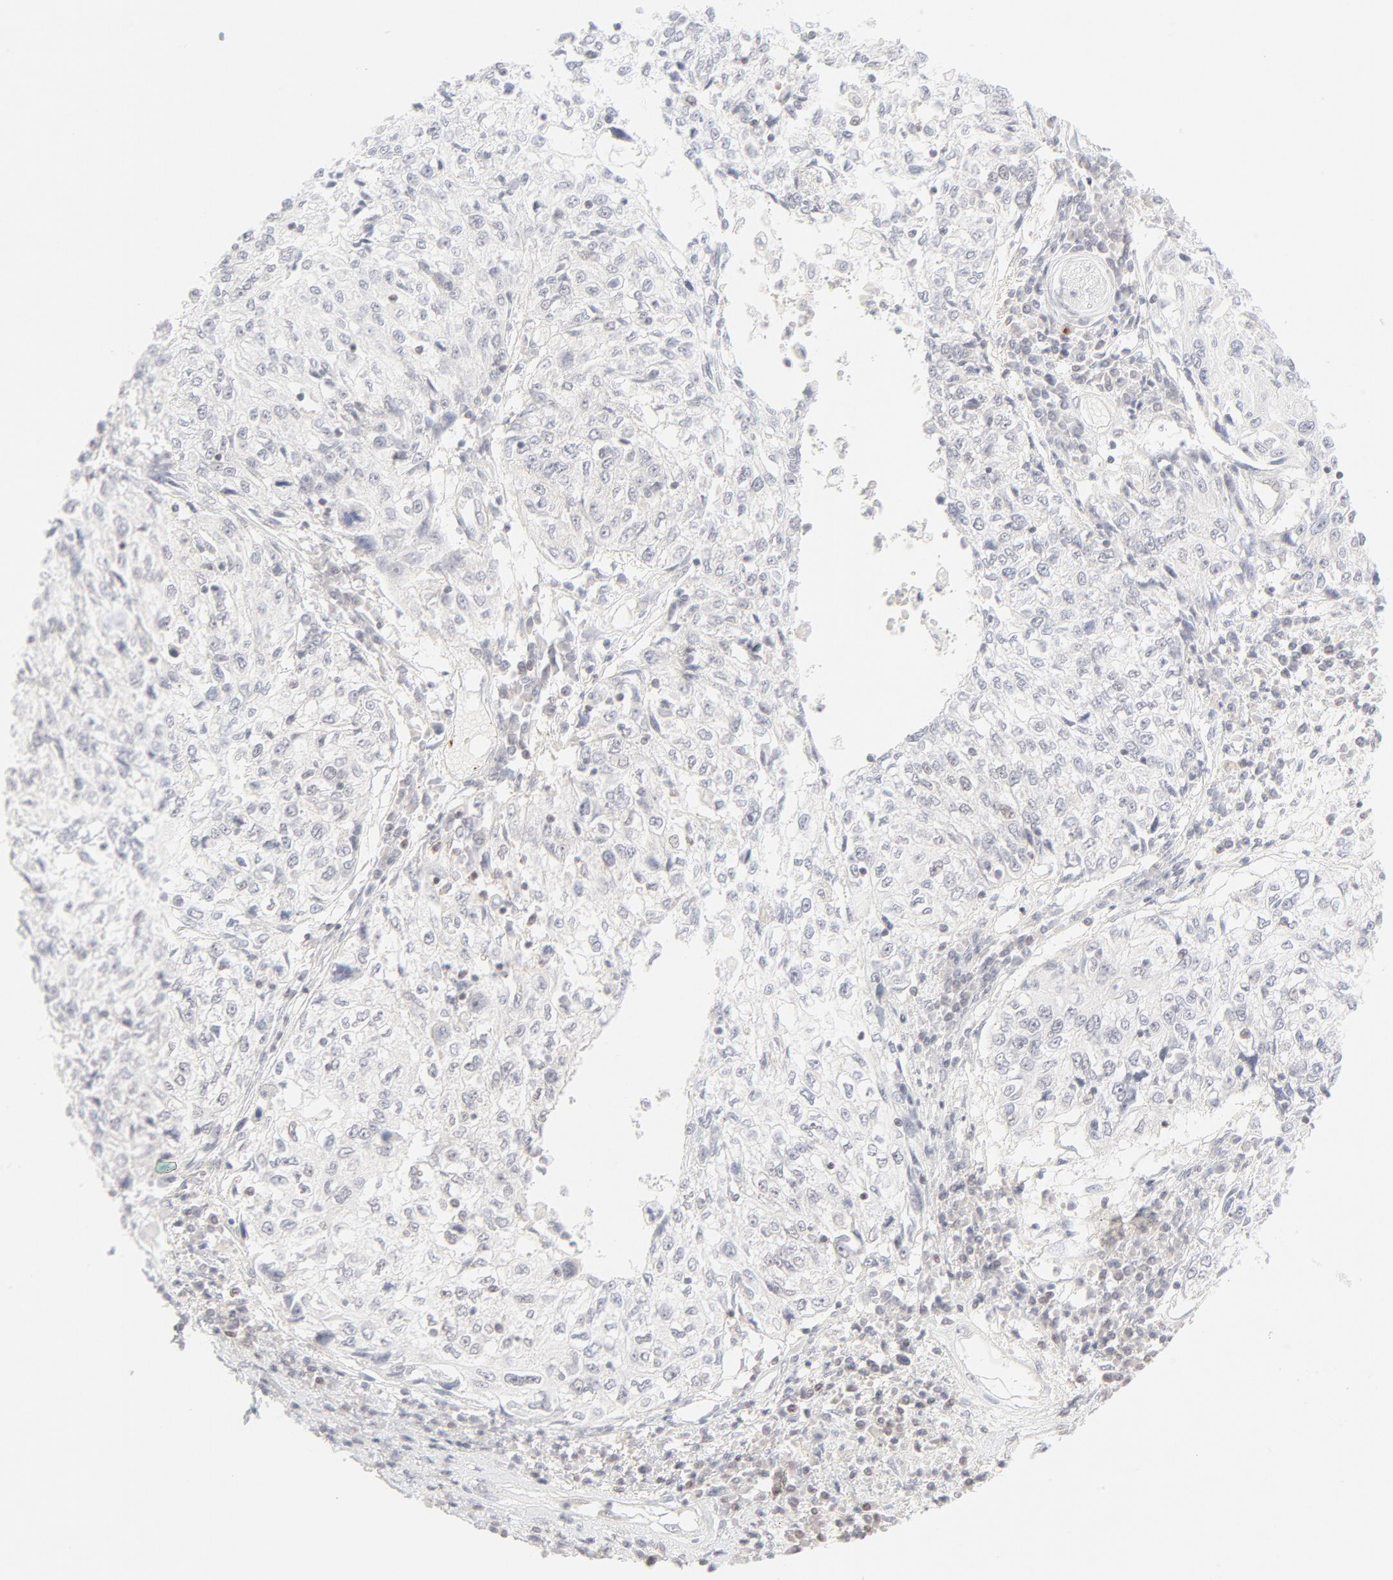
{"staining": {"intensity": "negative", "quantity": "none", "location": "none"}, "tissue": "cervical cancer", "cell_type": "Tumor cells", "image_type": "cancer", "snomed": [{"axis": "morphology", "description": "Squamous cell carcinoma, NOS"}, {"axis": "topography", "description": "Cervix"}], "caption": "IHC micrograph of neoplastic tissue: human cervical cancer stained with DAB reveals no significant protein staining in tumor cells.", "gene": "PRKCB", "patient": {"sex": "female", "age": 57}}